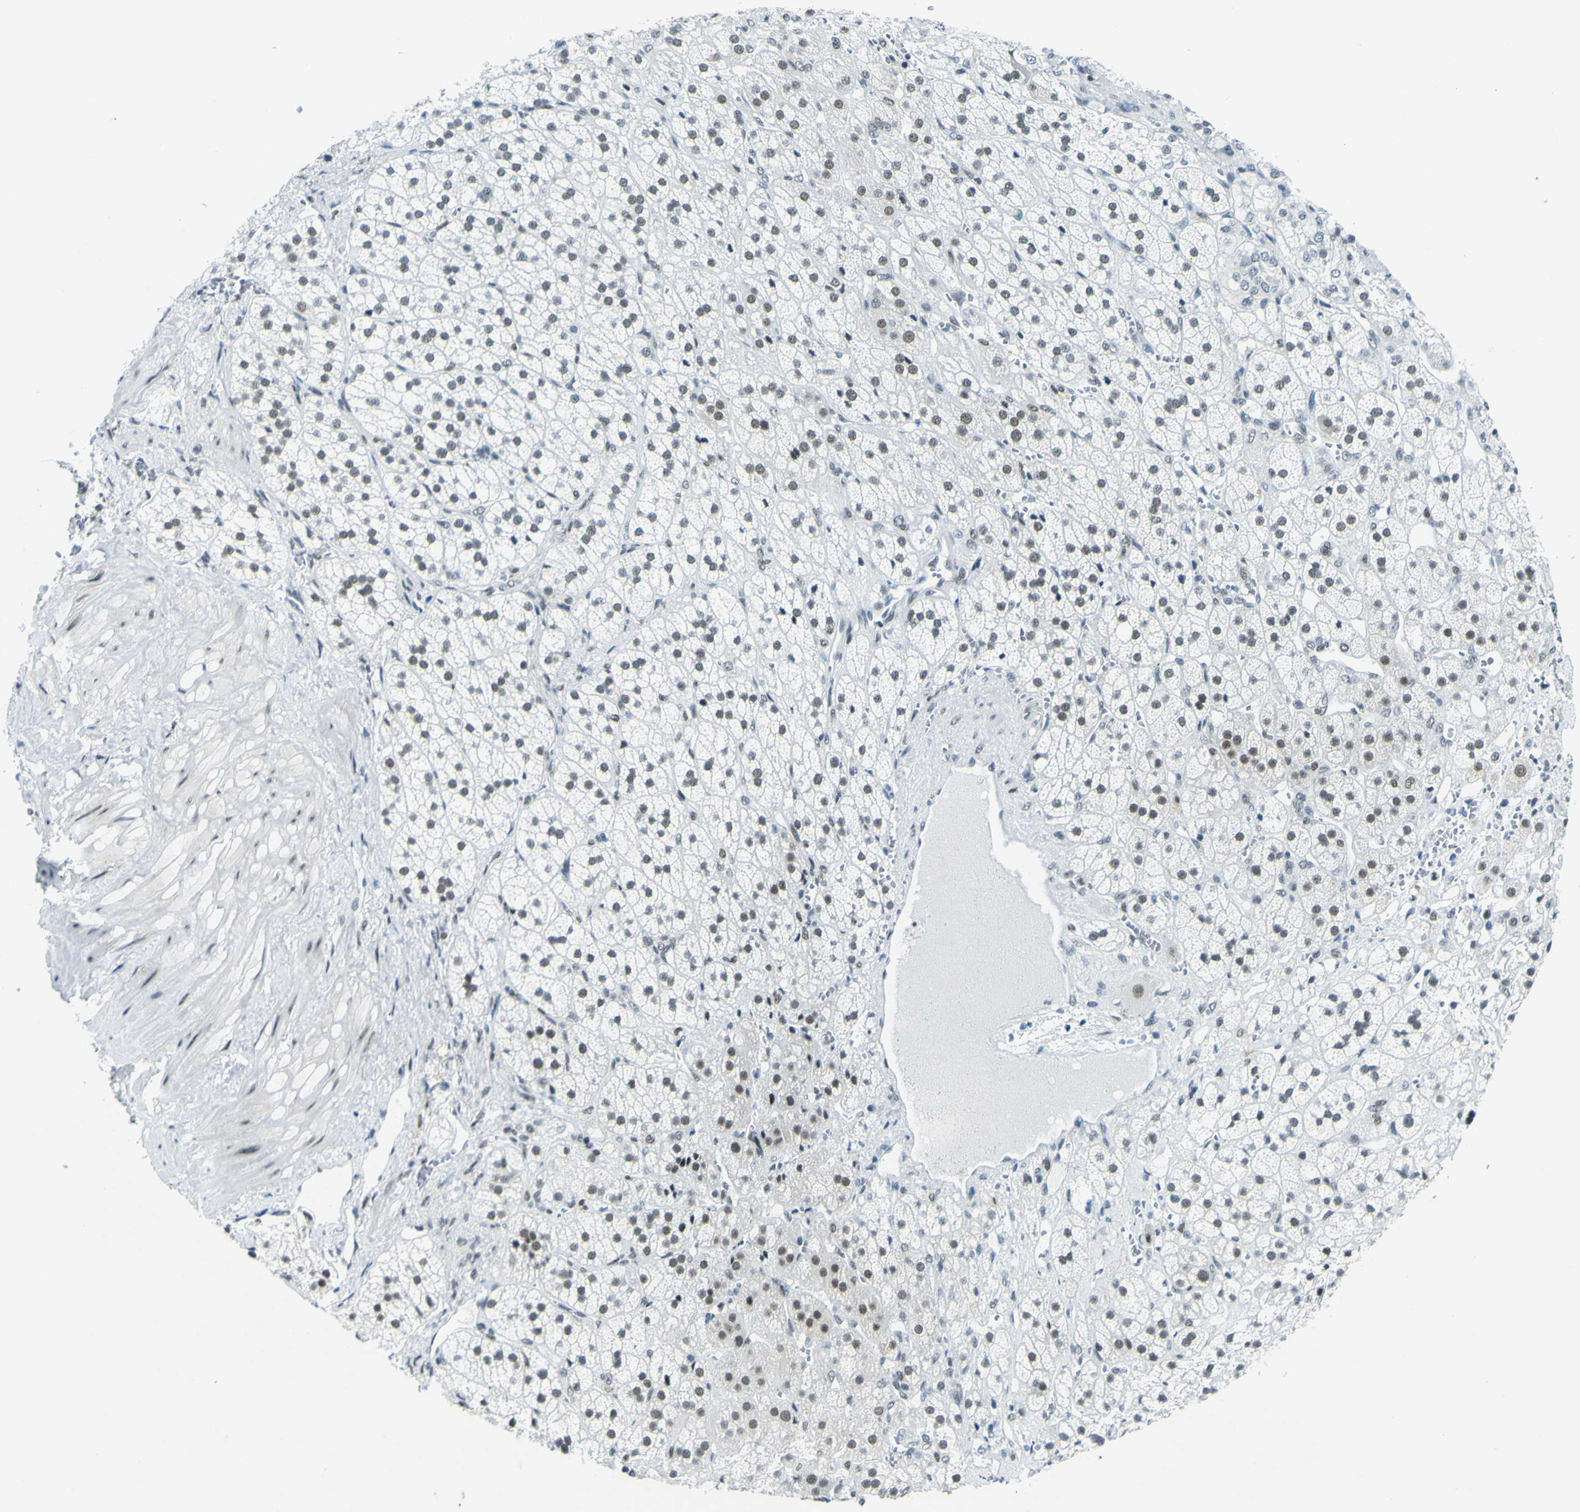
{"staining": {"intensity": "weak", "quantity": "25%-75%", "location": "nuclear"}, "tissue": "adrenal gland", "cell_type": "Glandular cells", "image_type": "normal", "snomed": [{"axis": "morphology", "description": "Normal tissue, NOS"}, {"axis": "topography", "description": "Adrenal gland"}], "caption": "Weak nuclear protein positivity is appreciated in approximately 25%-75% of glandular cells in adrenal gland. The protein is shown in brown color, while the nuclei are stained blue.", "gene": "CEBPG", "patient": {"sex": "male", "age": 56}}